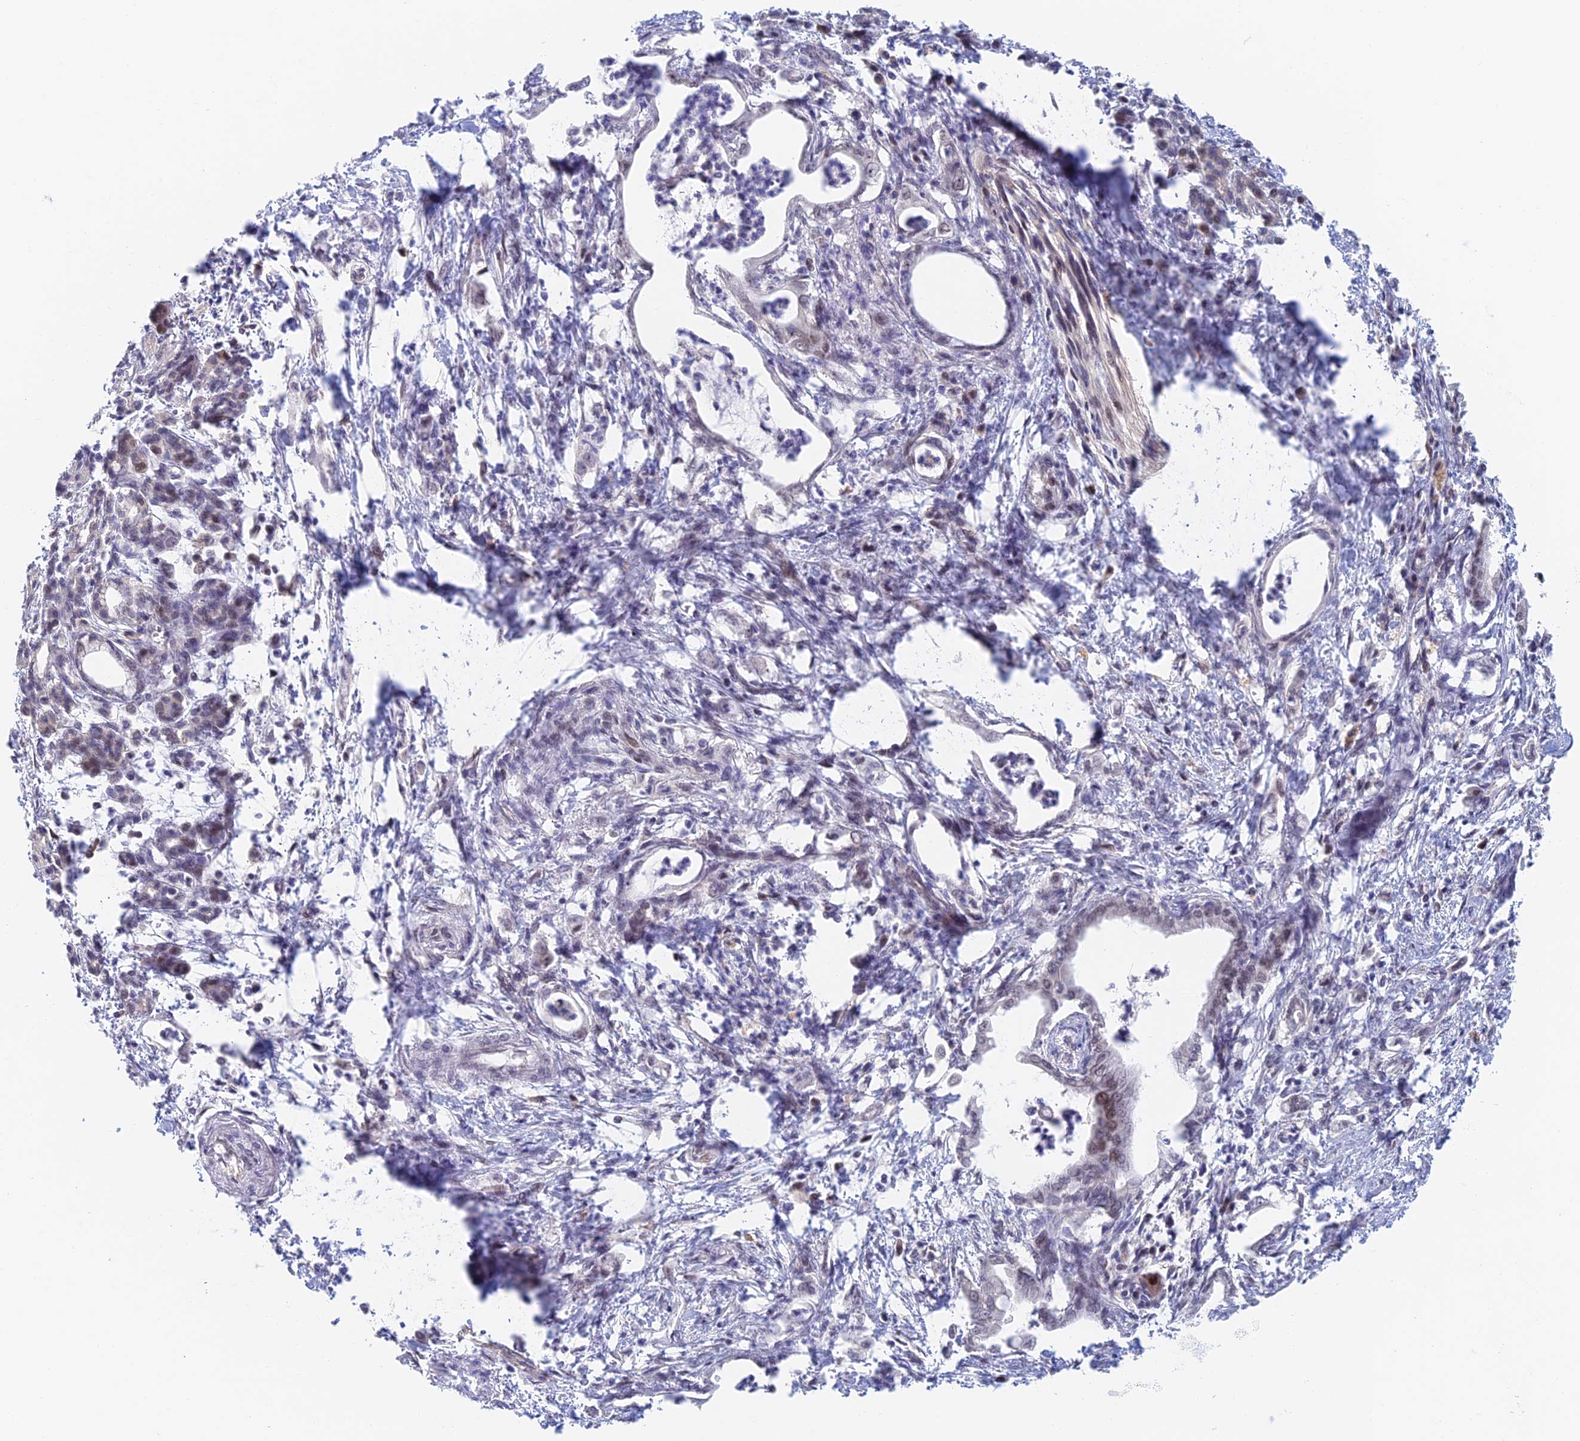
{"staining": {"intensity": "weak", "quantity": "<25%", "location": "nuclear"}, "tissue": "pancreatic cancer", "cell_type": "Tumor cells", "image_type": "cancer", "snomed": [{"axis": "morphology", "description": "Adenocarcinoma, NOS"}, {"axis": "topography", "description": "Pancreas"}], "caption": "A high-resolution photomicrograph shows IHC staining of adenocarcinoma (pancreatic), which exhibits no significant staining in tumor cells. (DAB immunohistochemistry (IHC) with hematoxylin counter stain).", "gene": "ZUP1", "patient": {"sex": "female", "age": 55}}